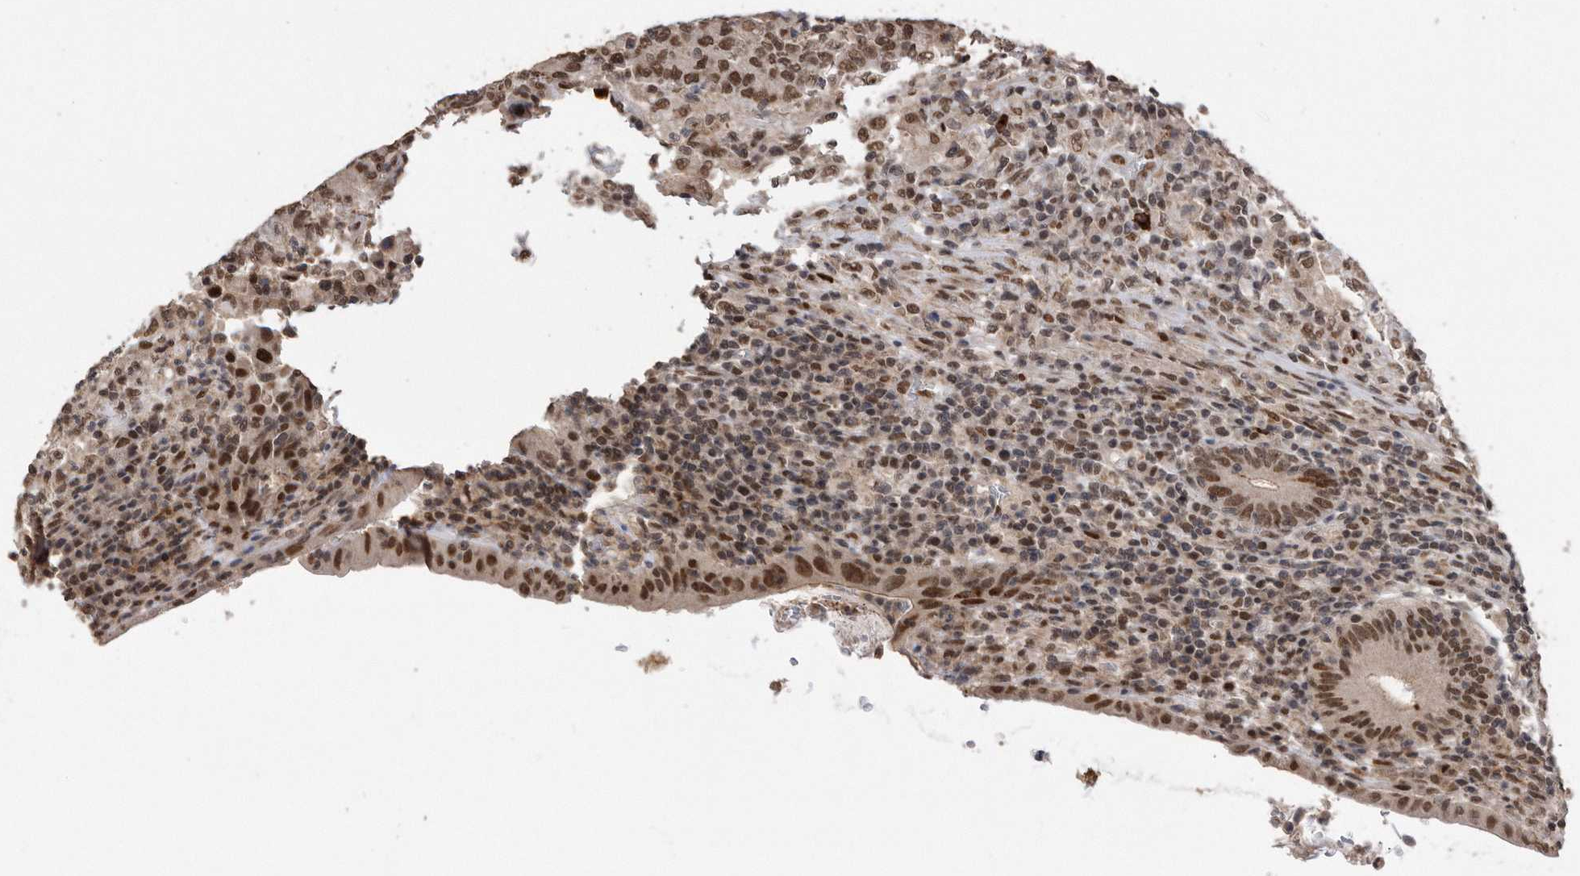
{"staining": {"intensity": "moderate", "quantity": ">75%", "location": "nuclear"}, "tissue": "colorectal cancer", "cell_type": "Tumor cells", "image_type": "cancer", "snomed": [{"axis": "morphology", "description": "Normal tissue, NOS"}, {"axis": "morphology", "description": "Adenocarcinoma, NOS"}, {"axis": "topography", "description": "Colon"}], "caption": "The micrograph reveals staining of colorectal cancer, revealing moderate nuclear protein staining (brown color) within tumor cells. The staining was performed using DAB, with brown indicating positive protein expression. Nuclei are stained blue with hematoxylin.", "gene": "TDRD3", "patient": {"sex": "female", "age": 75}}